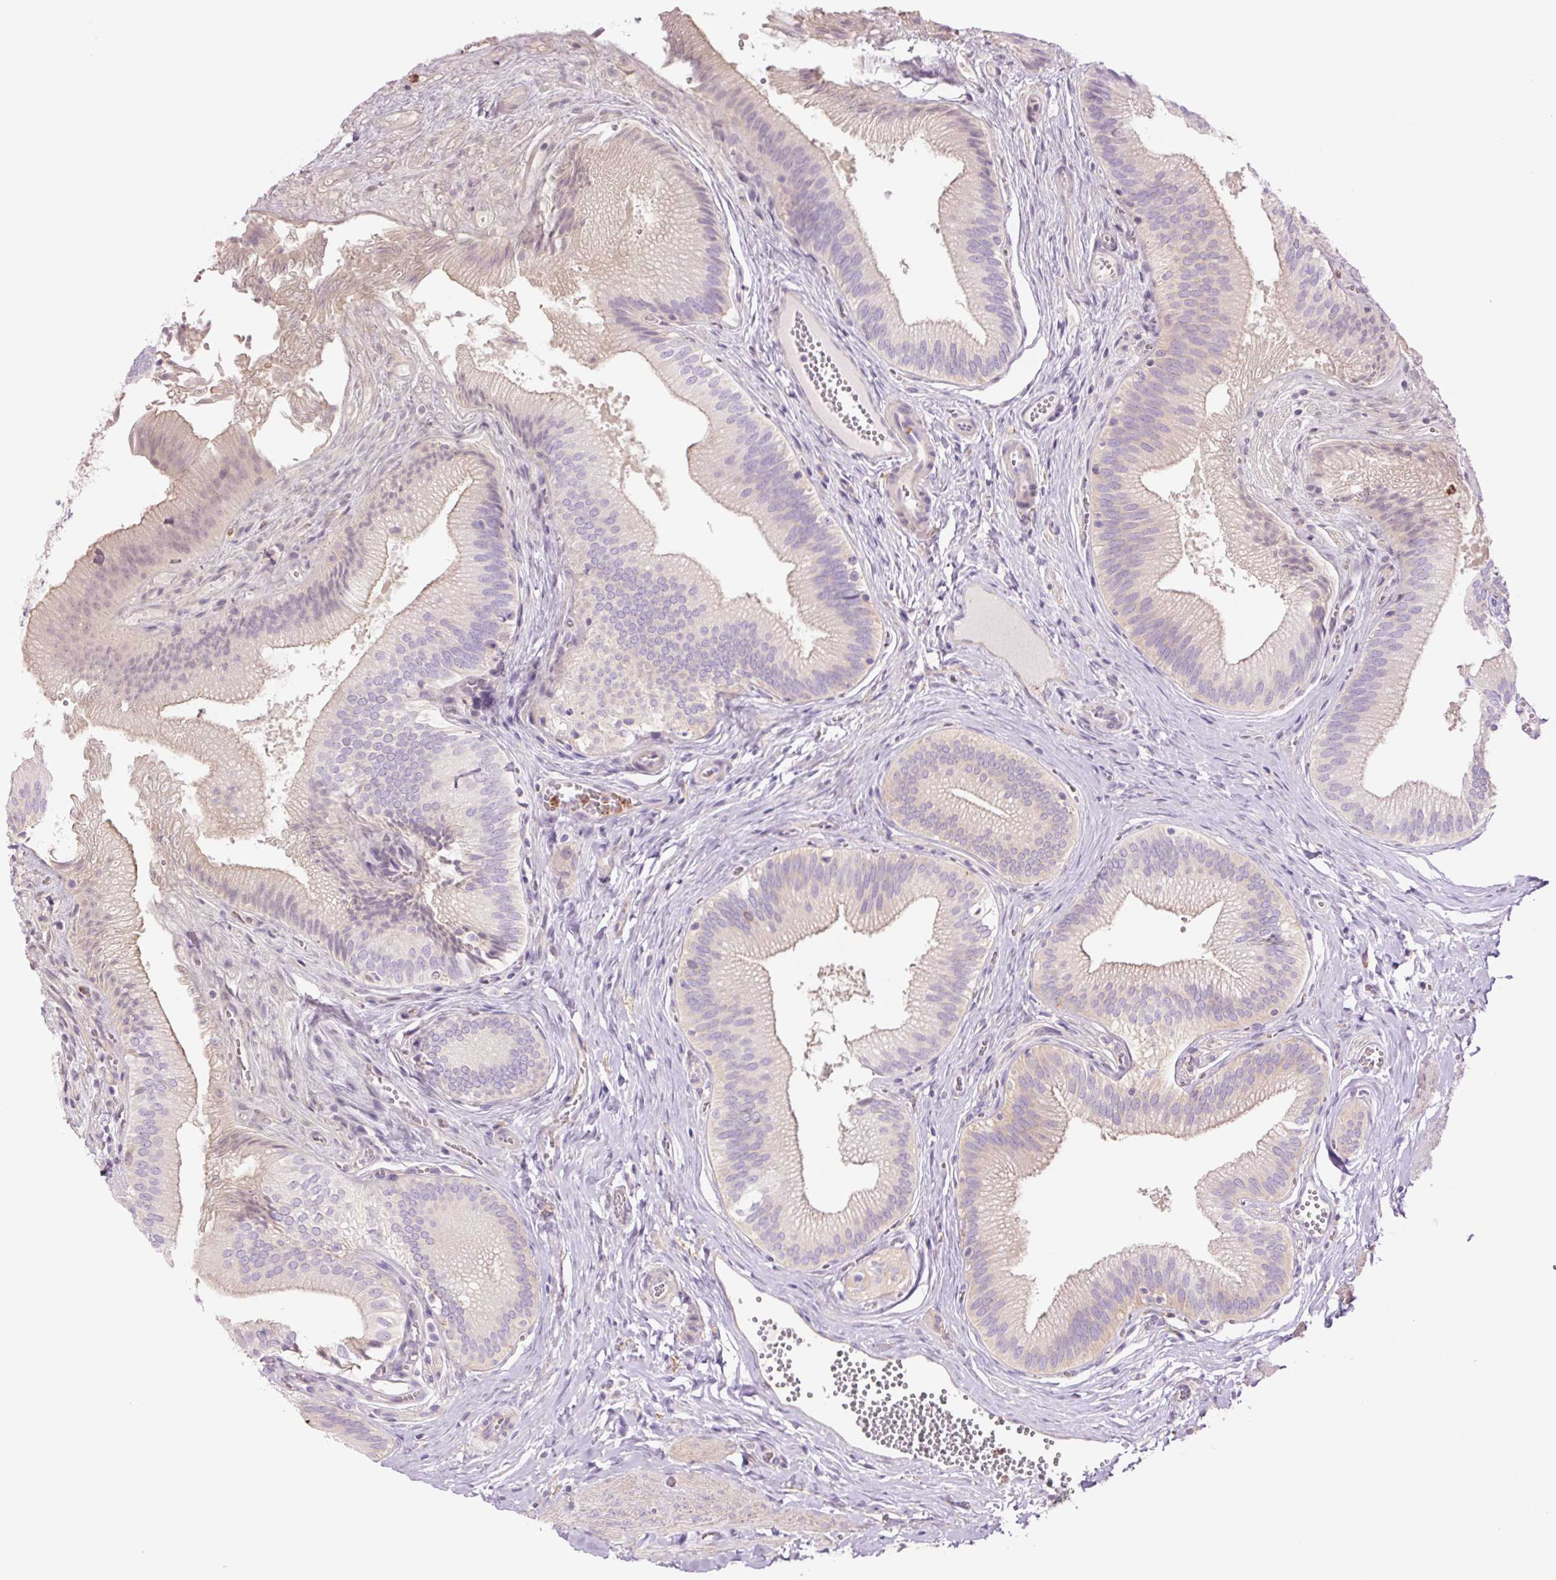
{"staining": {"intensity": "weak", "quantity": "<25%", "location": "cytoplasmic/membranous"}, "tissue": "gallbladder", "cell_type": "Glandular cells", "image_type": "normal", "snomed": [{"axis": "morphology", "description": "Normal tissue, NOS"}, {"axis": "topography", "description": "Gallbladder"}], "caption": "Immunohistochemistry image of benign gallbladder: gallbladder stained with DAB (3,3'-diaminobenzidine) reveals no significant protein expression in glandular cells.", "gene": "SH2D6", "patient": {"sex": "male", "age": 17}}